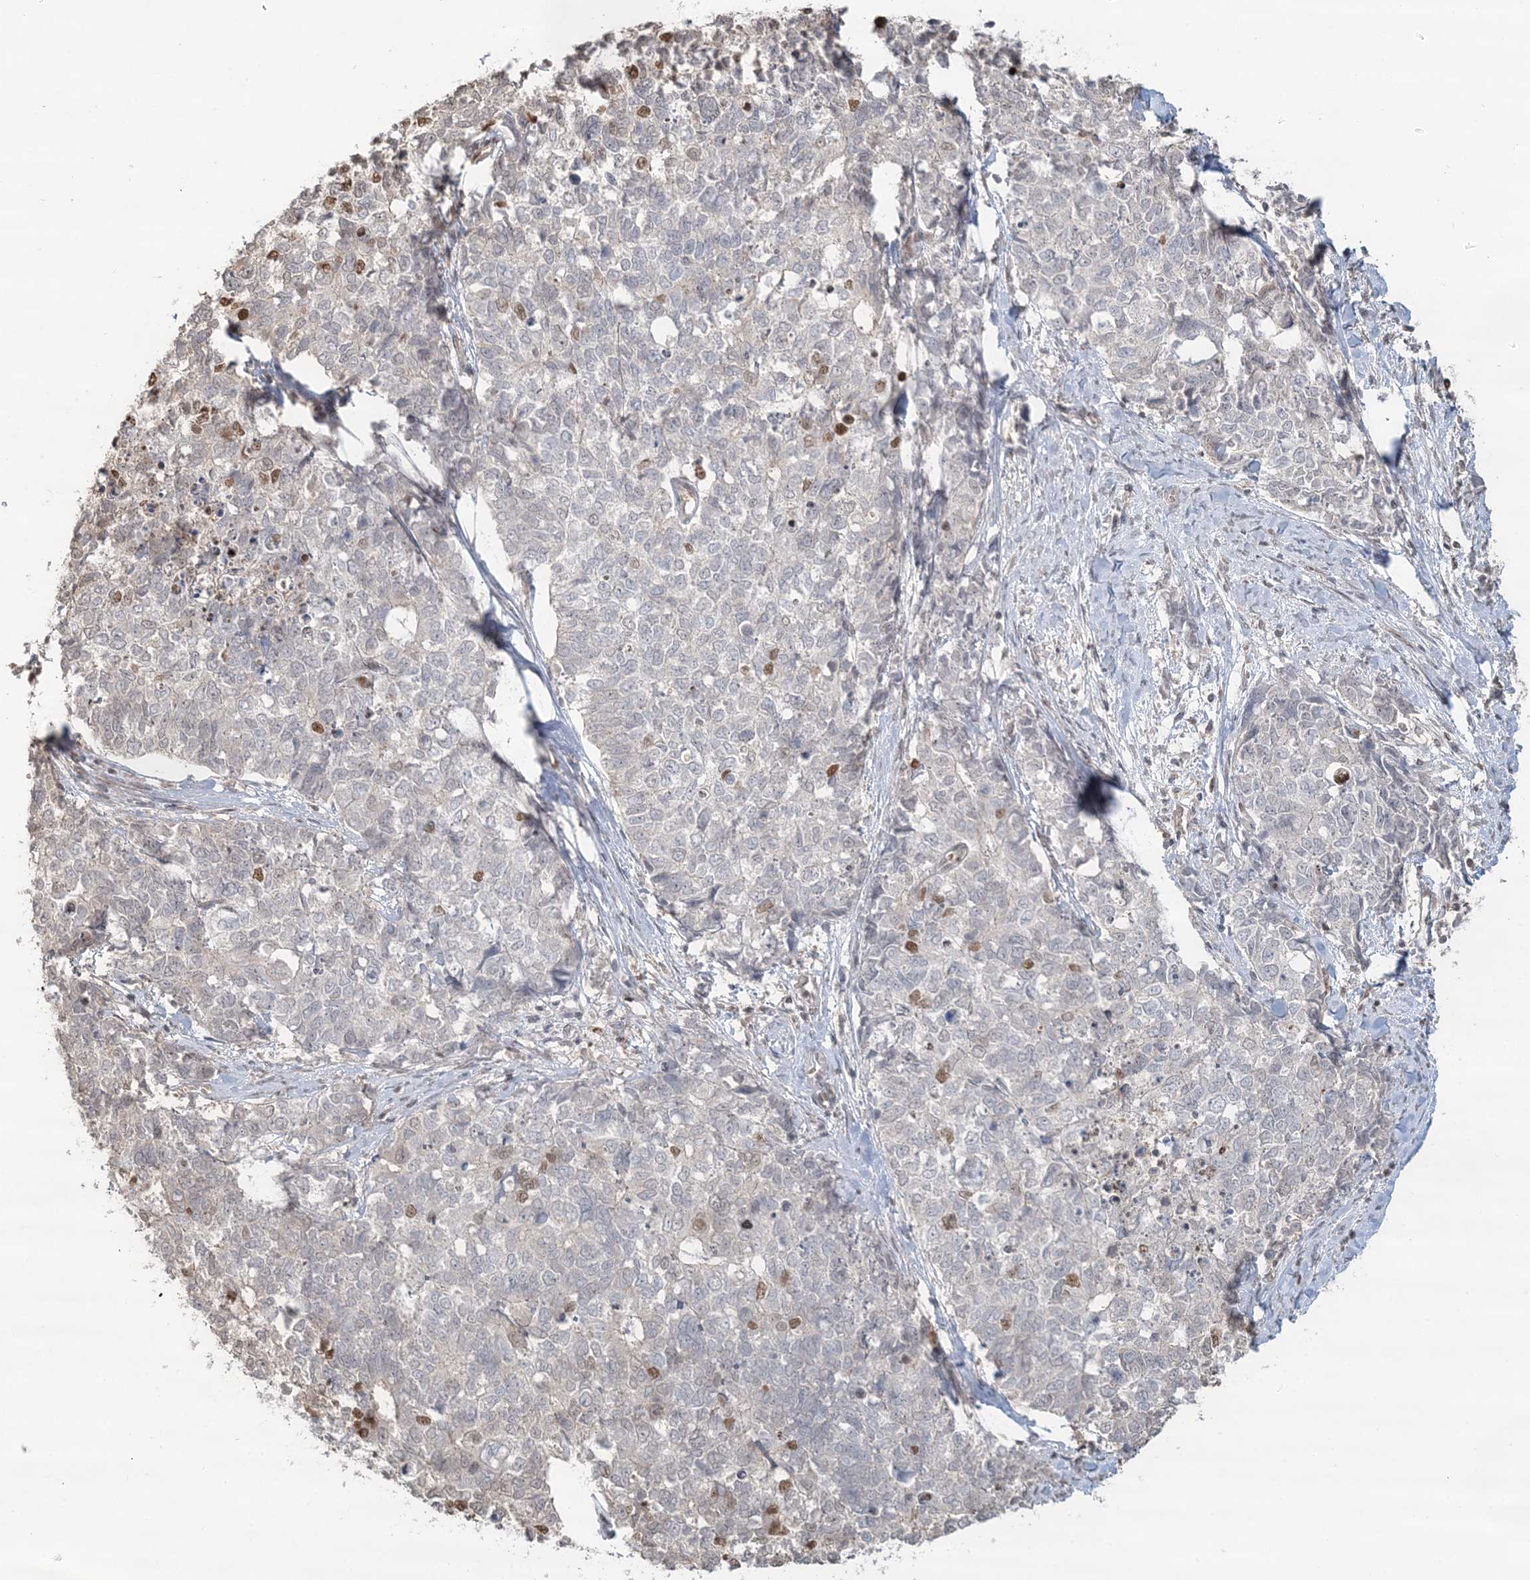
{"staining": {"intensity": "moderate", "quantity": "<25%", "location": "nuclear"}, "tissue": "cervical cancer", "cell_type": "Tumor cells", "image_type": "cancer", "snomed": [{"axis": "morphology", "description": "Squamous cell carcinoma, NOS"}, {"axis": "topography", "description": "Cervix"}], "caption": "A histopathology image of human squamous cell carcinoma (cervical) stained for a protein shows moderate nuclear brown staining in tumor cells. (DAB IHC with brightfield microscopy, high magnification).", "gene": "SUMO2", "patient": {"sex": "female", "age": 63}}